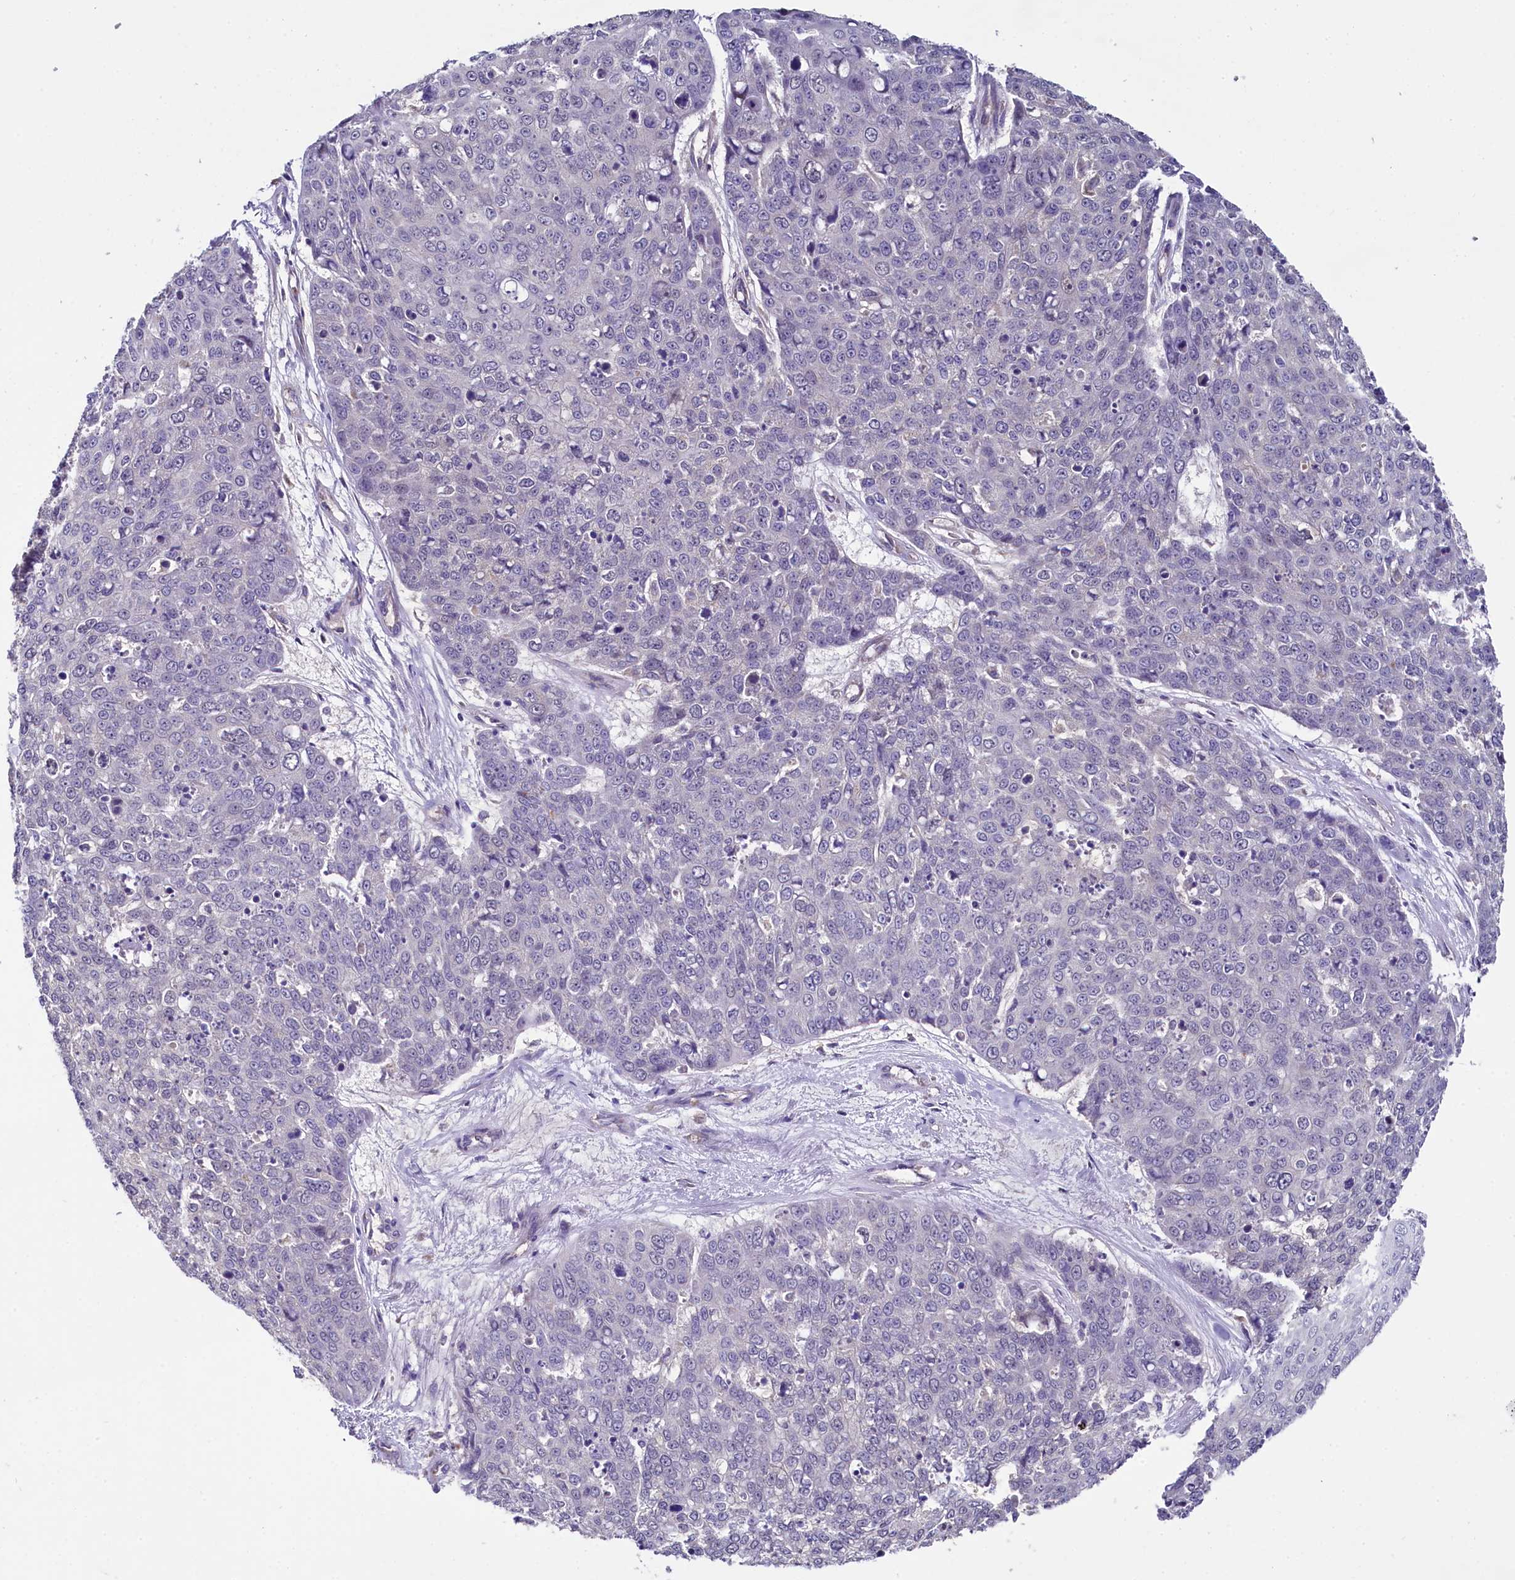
{"staining": {"intensity": "negative", "quantity": "none", "location": "none"}, "tissue": "skin cancer", "cell_type": "Tumor cells", "image_type": "cancer", "snomed": [{"axis": "morphology", "description": "Squamous cell carcinoma, NOS"}, {"axis": "topography", "description": "Skin"}], "caption": "Skin squamous cell carcinoma was stained to show a protein in brown. There is no significant staining in tumor cells.", "gene": "MRPL57", "patient": {"sex": "male", "age": 71}}